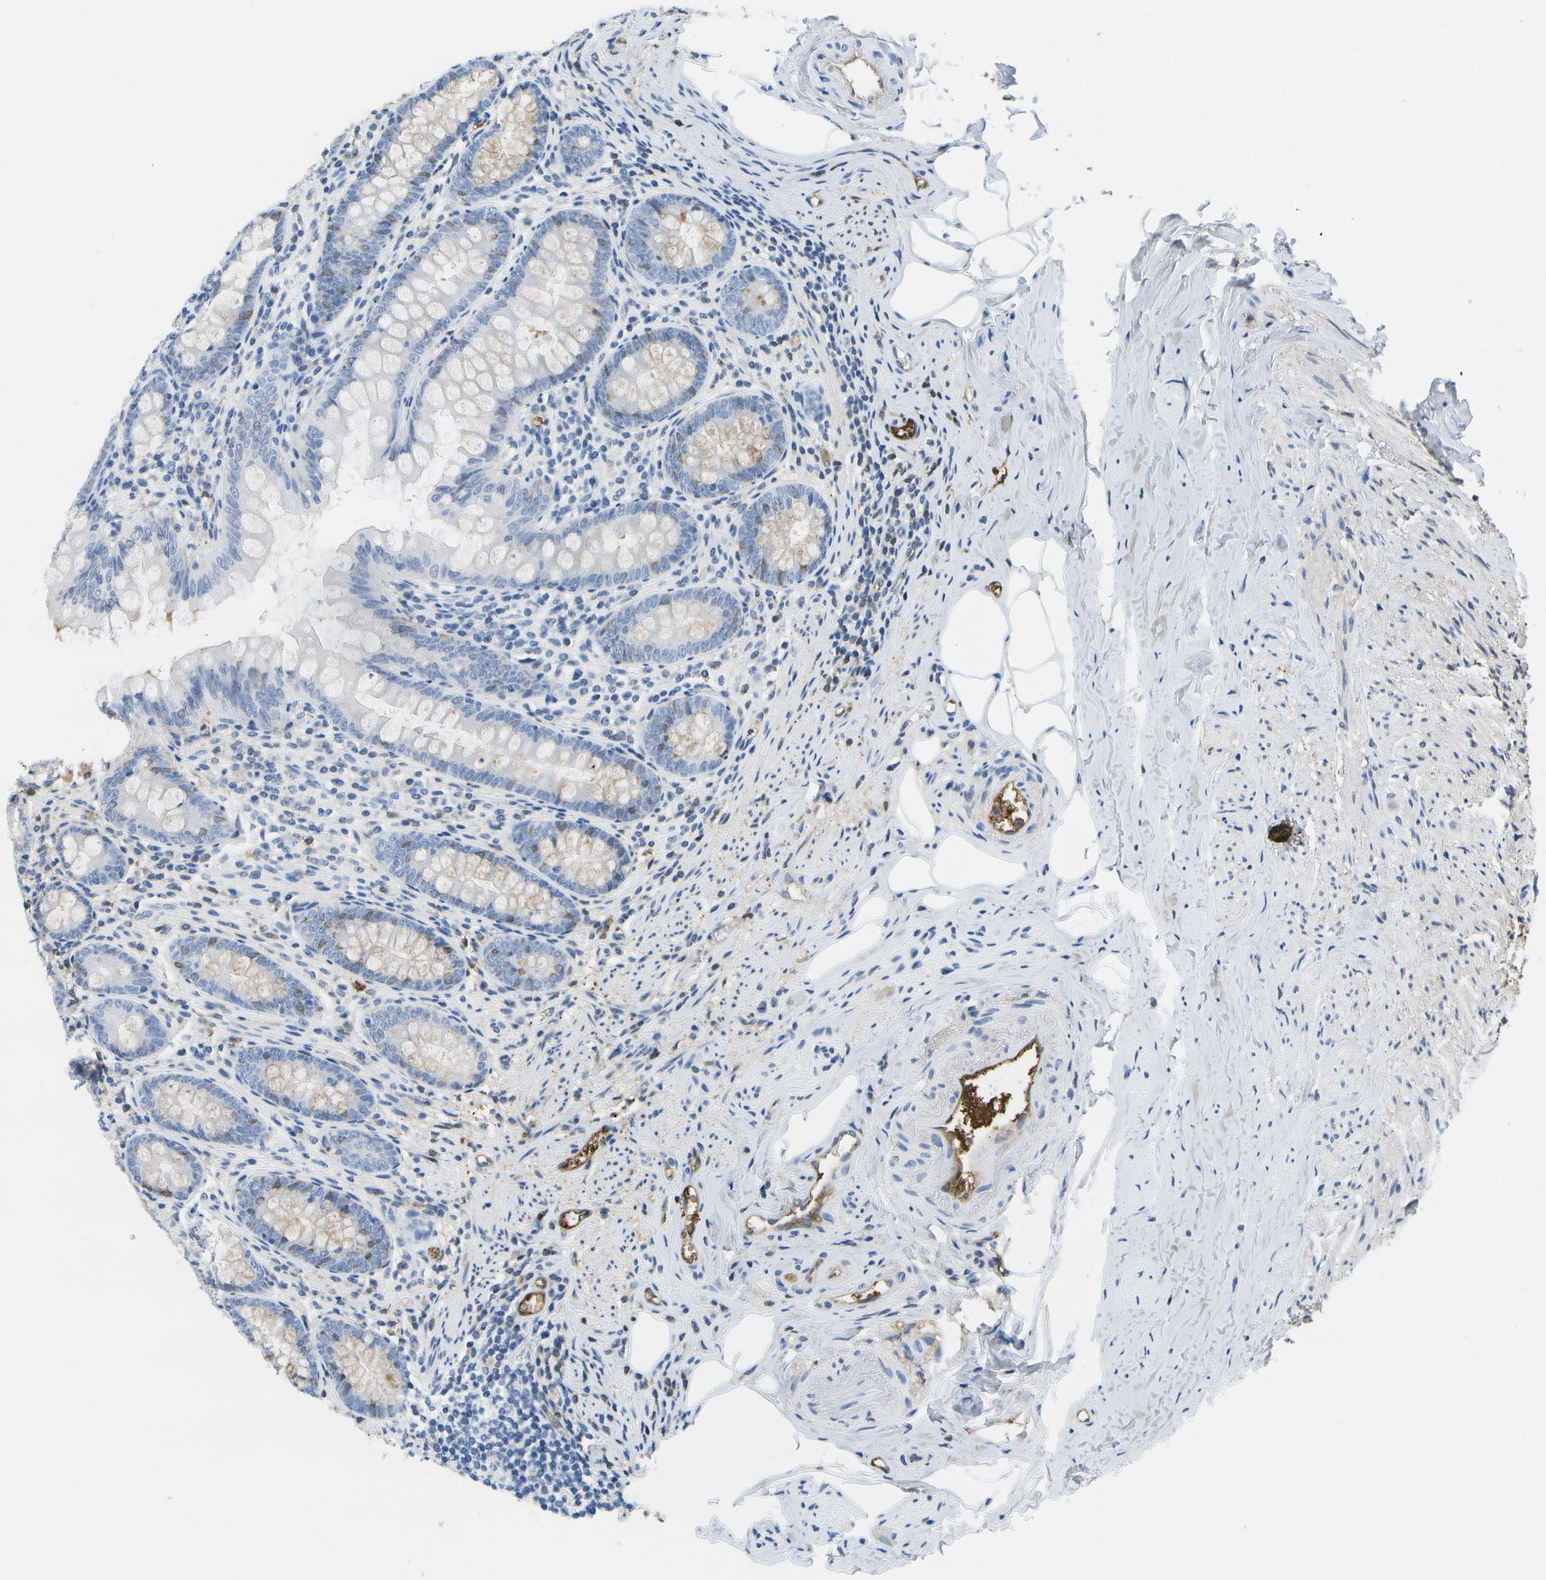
{"staining": {"intensity": "moderate", "quantity": "<25%", "location": "cytoplasmic/membranous"}, "tissue": "appendix", "cell_type": "Glandular cells", "image_type": "normal", "snomed": [{"axis": "morphology", "description": "Normal tissue, NOS"}, {"axis": "topography", "description": "Appendix"}], "caption": "Glandular cells show low levels of moderate cytoplasmic/membranous positivity in about <25% of cells in normal appendix.", "gene": "SERPINA1", "patient": {"sex": "female", "age": 77}}